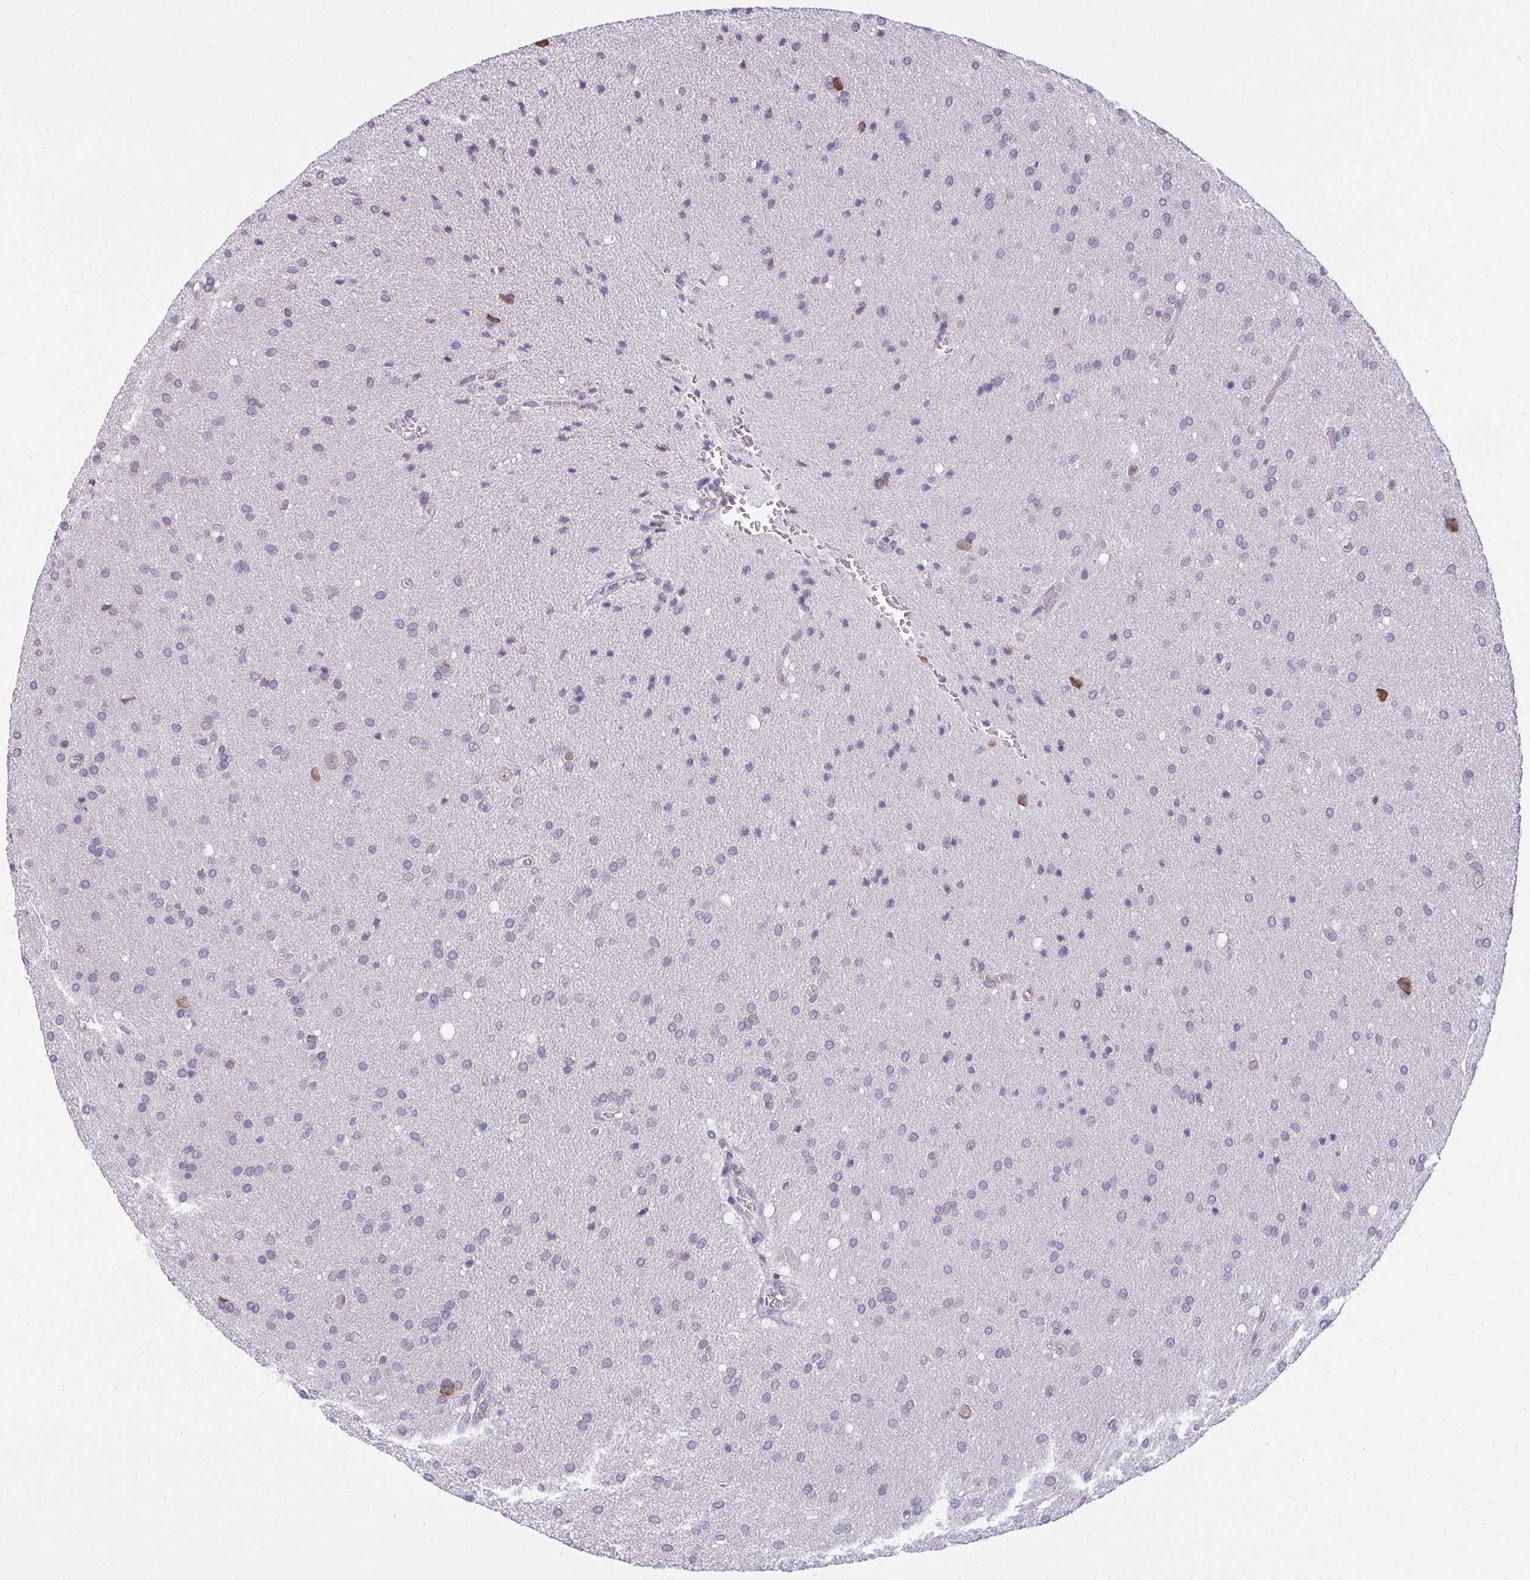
{"staining": {"intensity": "negative", "quantity": "none", "location": "none"}, "tissue": "glioma", "cell_type": "Tumor cells", "image_type": "cancer", "snomed": [{"axis": "morphology", "description": "Glioma, malignant, Low grade"}, {"axis": "topography", "description": "Brain"}], "caption": "There is no significant staining in tumor cells of malignant glioma (low-grade).", "gene": "SEMA6B", "patient": {"sex": "female", "age": 54}}